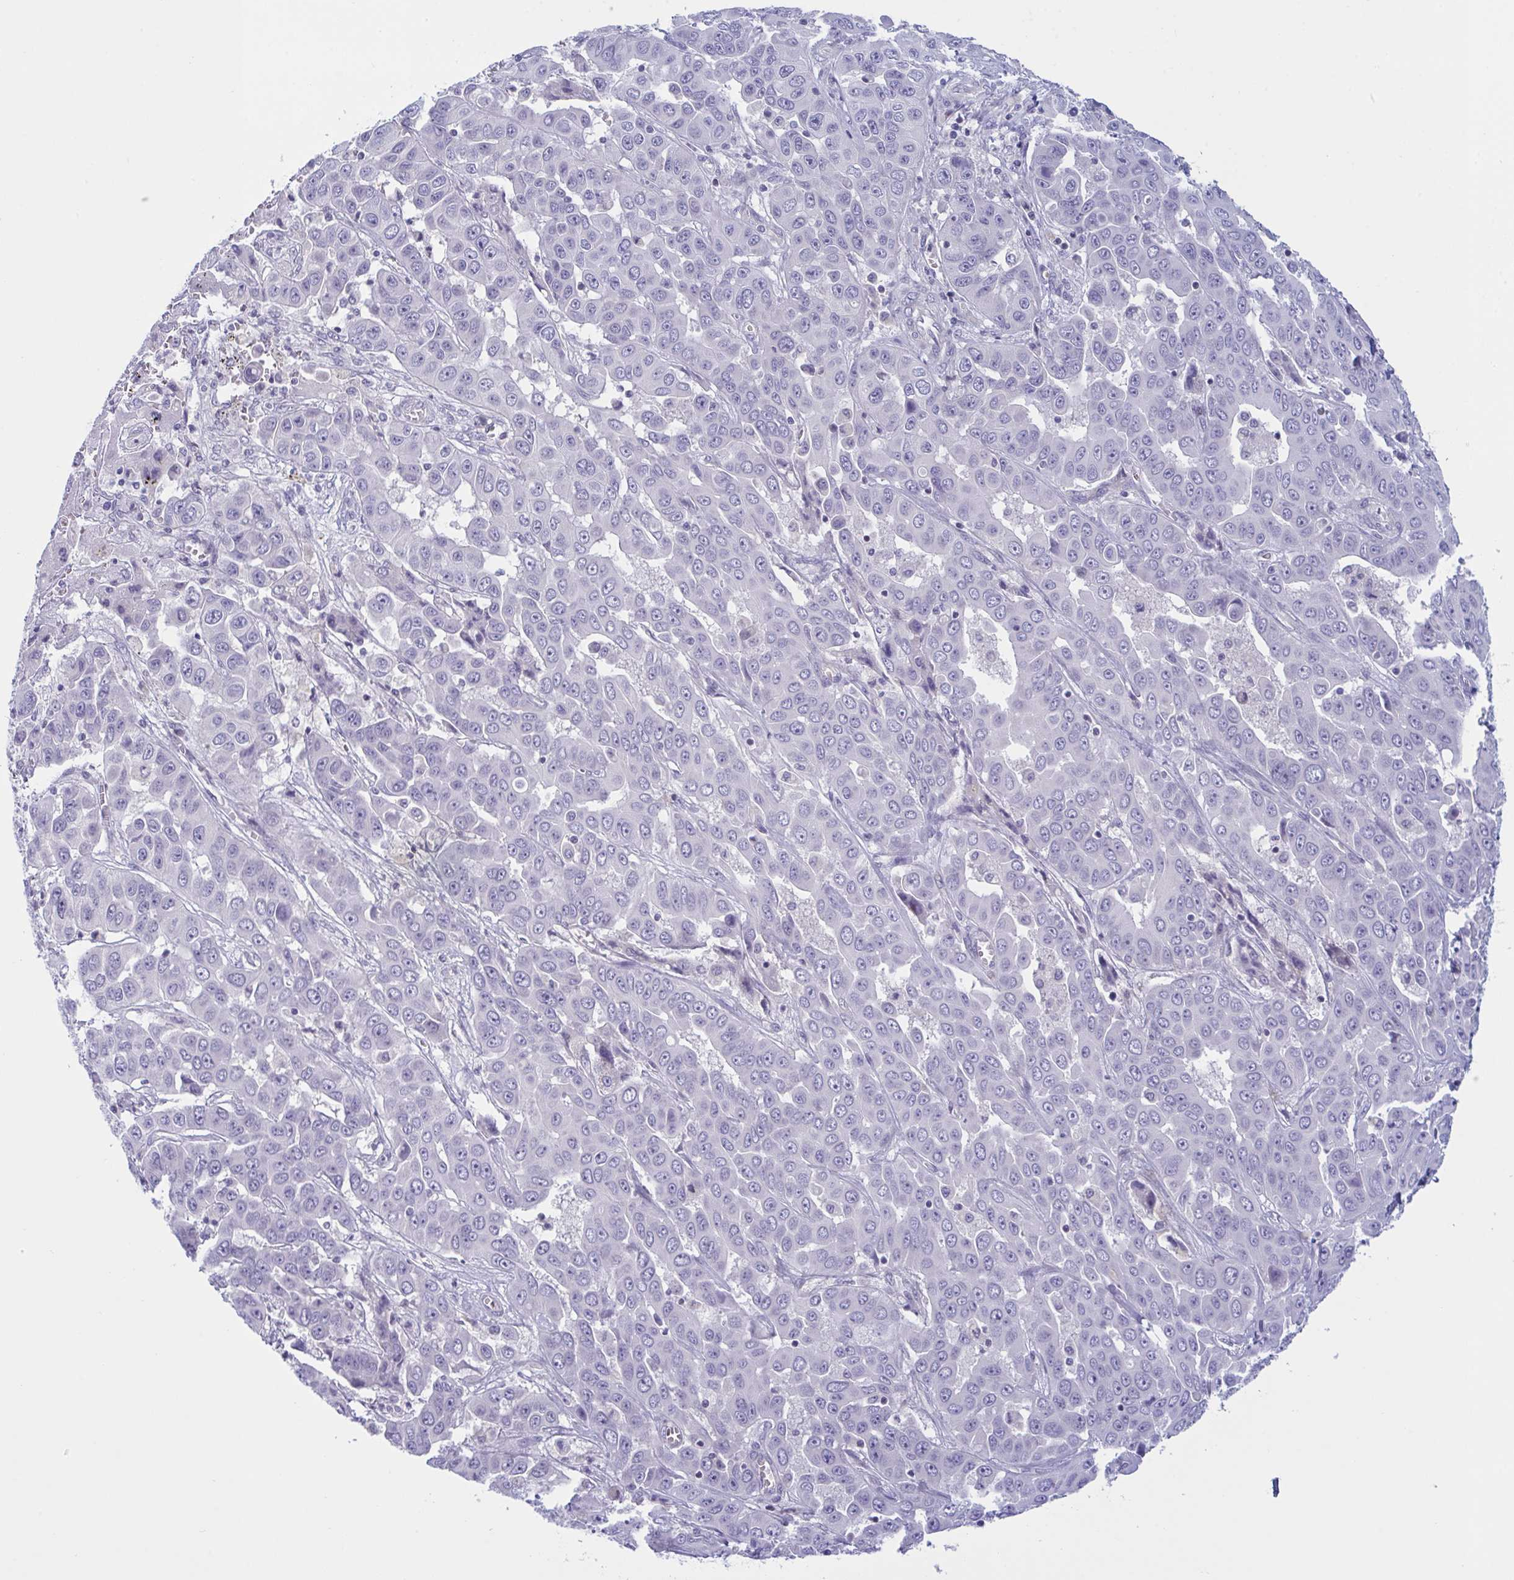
{"staining": {"intensity": "negative", "quantity": "none", "location": "none"}, "tissue": "liver cancer", "cell_type": "Tumor cells", "image_type": "cancer", "snomed": [{"axis": "morphology", "description": "Cholangiocarcinoma"}, {"axis": "topography", "description": "Liver"}], "caption": "IHC photomicrograph of neoplastic tissue: liver cancer (cholangiocarcinoma) stained with DAB (3,3'-diaminobenzidine) demonstrates no significant protein expression in tumor cells.", "gene": "NAA30", "patient": {"sex": "female", "age": 52}}